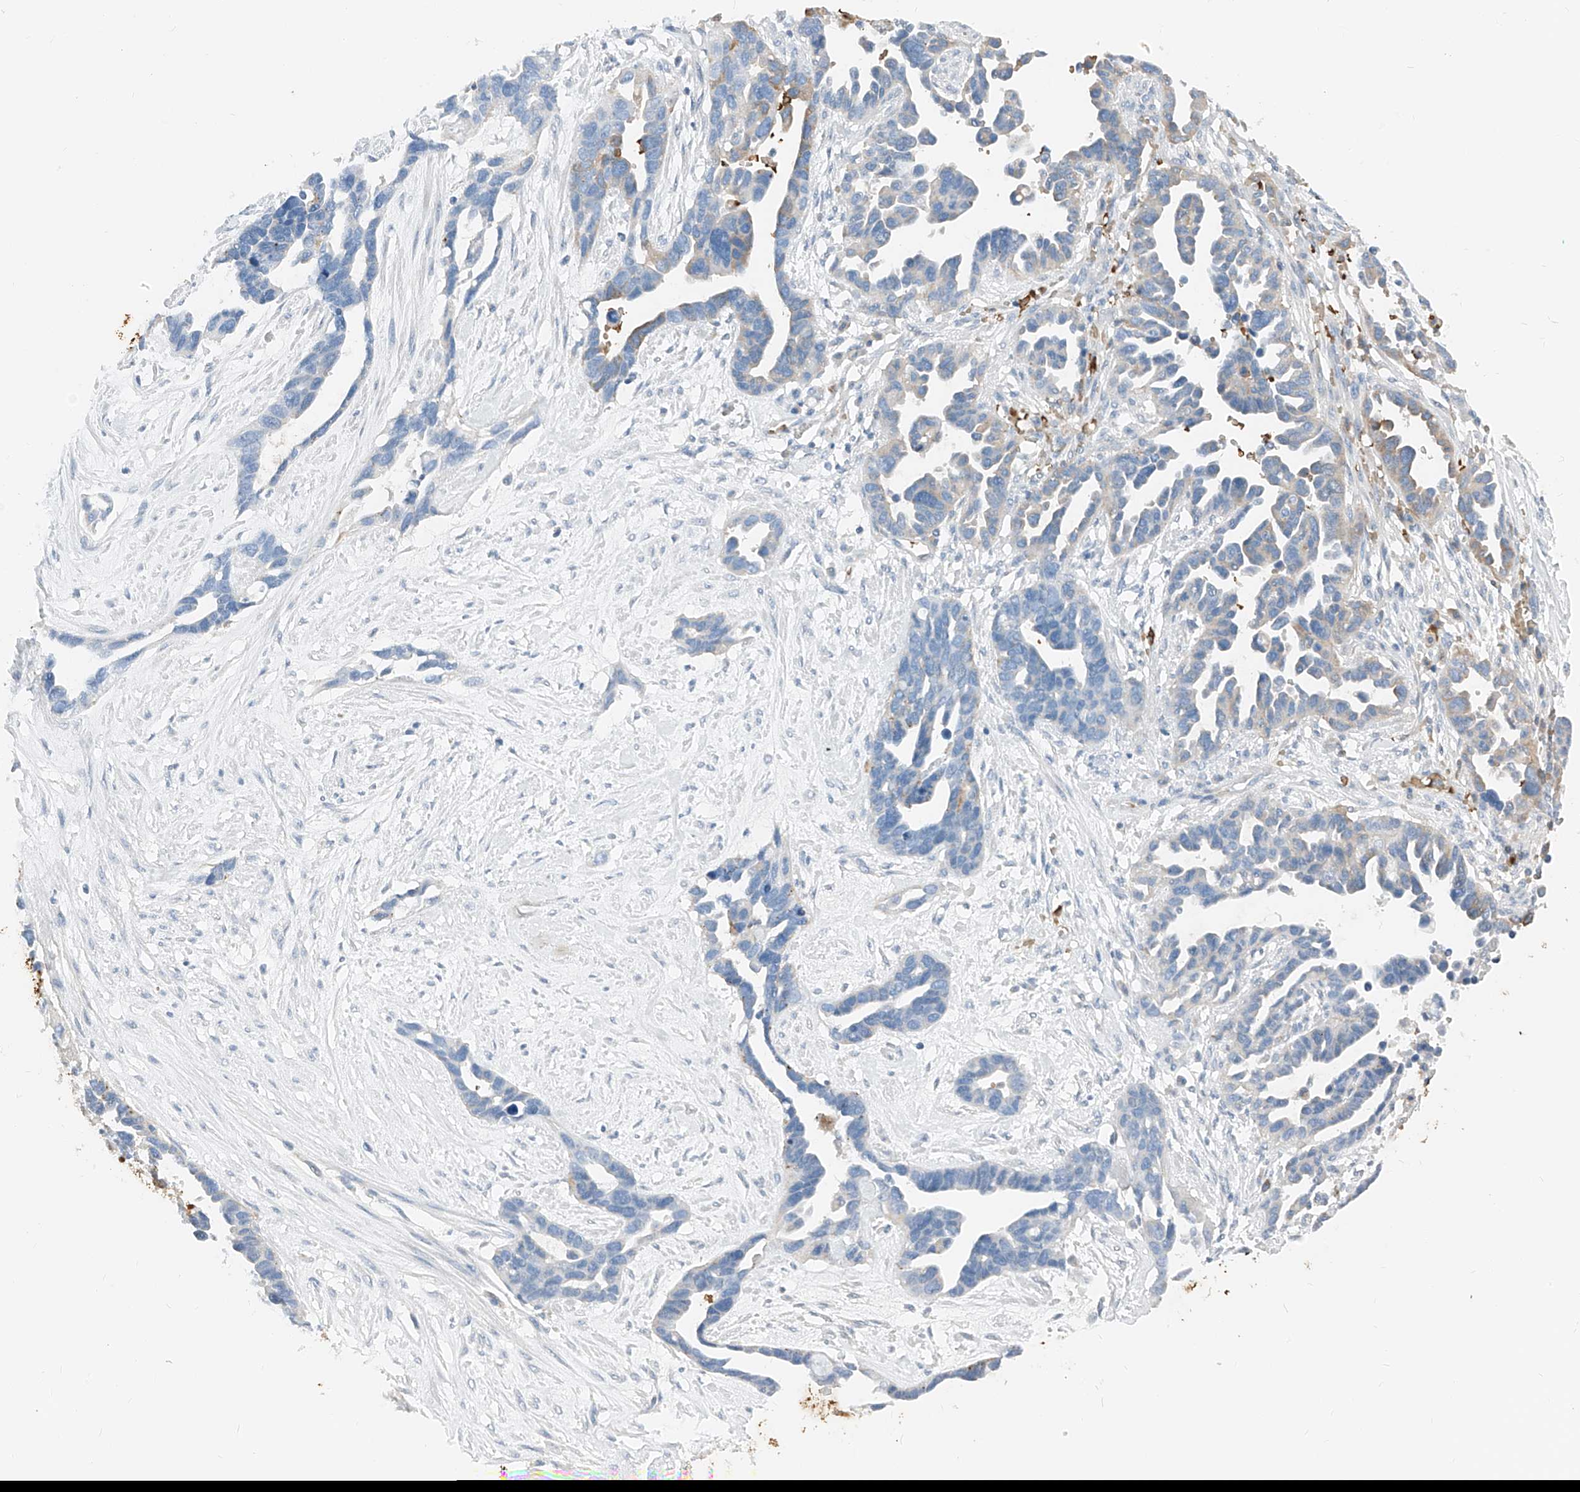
{"staining": {"intensity": "negative", "quantity": "none", "location": "none"}, "tissue": "ovarian cancer", "cell_type": "Tumor cells", "image_type": "cancer", "snomed": [{"axis": "morphology", "description": "Cystadenocarcinoma, serous, NOS"}, {"axis": "topography", "description": "Ovary"}], "caption": "This is a photomicrograph of immunohistochemistry staining of serous cystadenocarcinoma (ovarian), which shows no expression in tumor cells.", "gene": "PRSS23", "patient": {"sex": "female", "age": 54}}